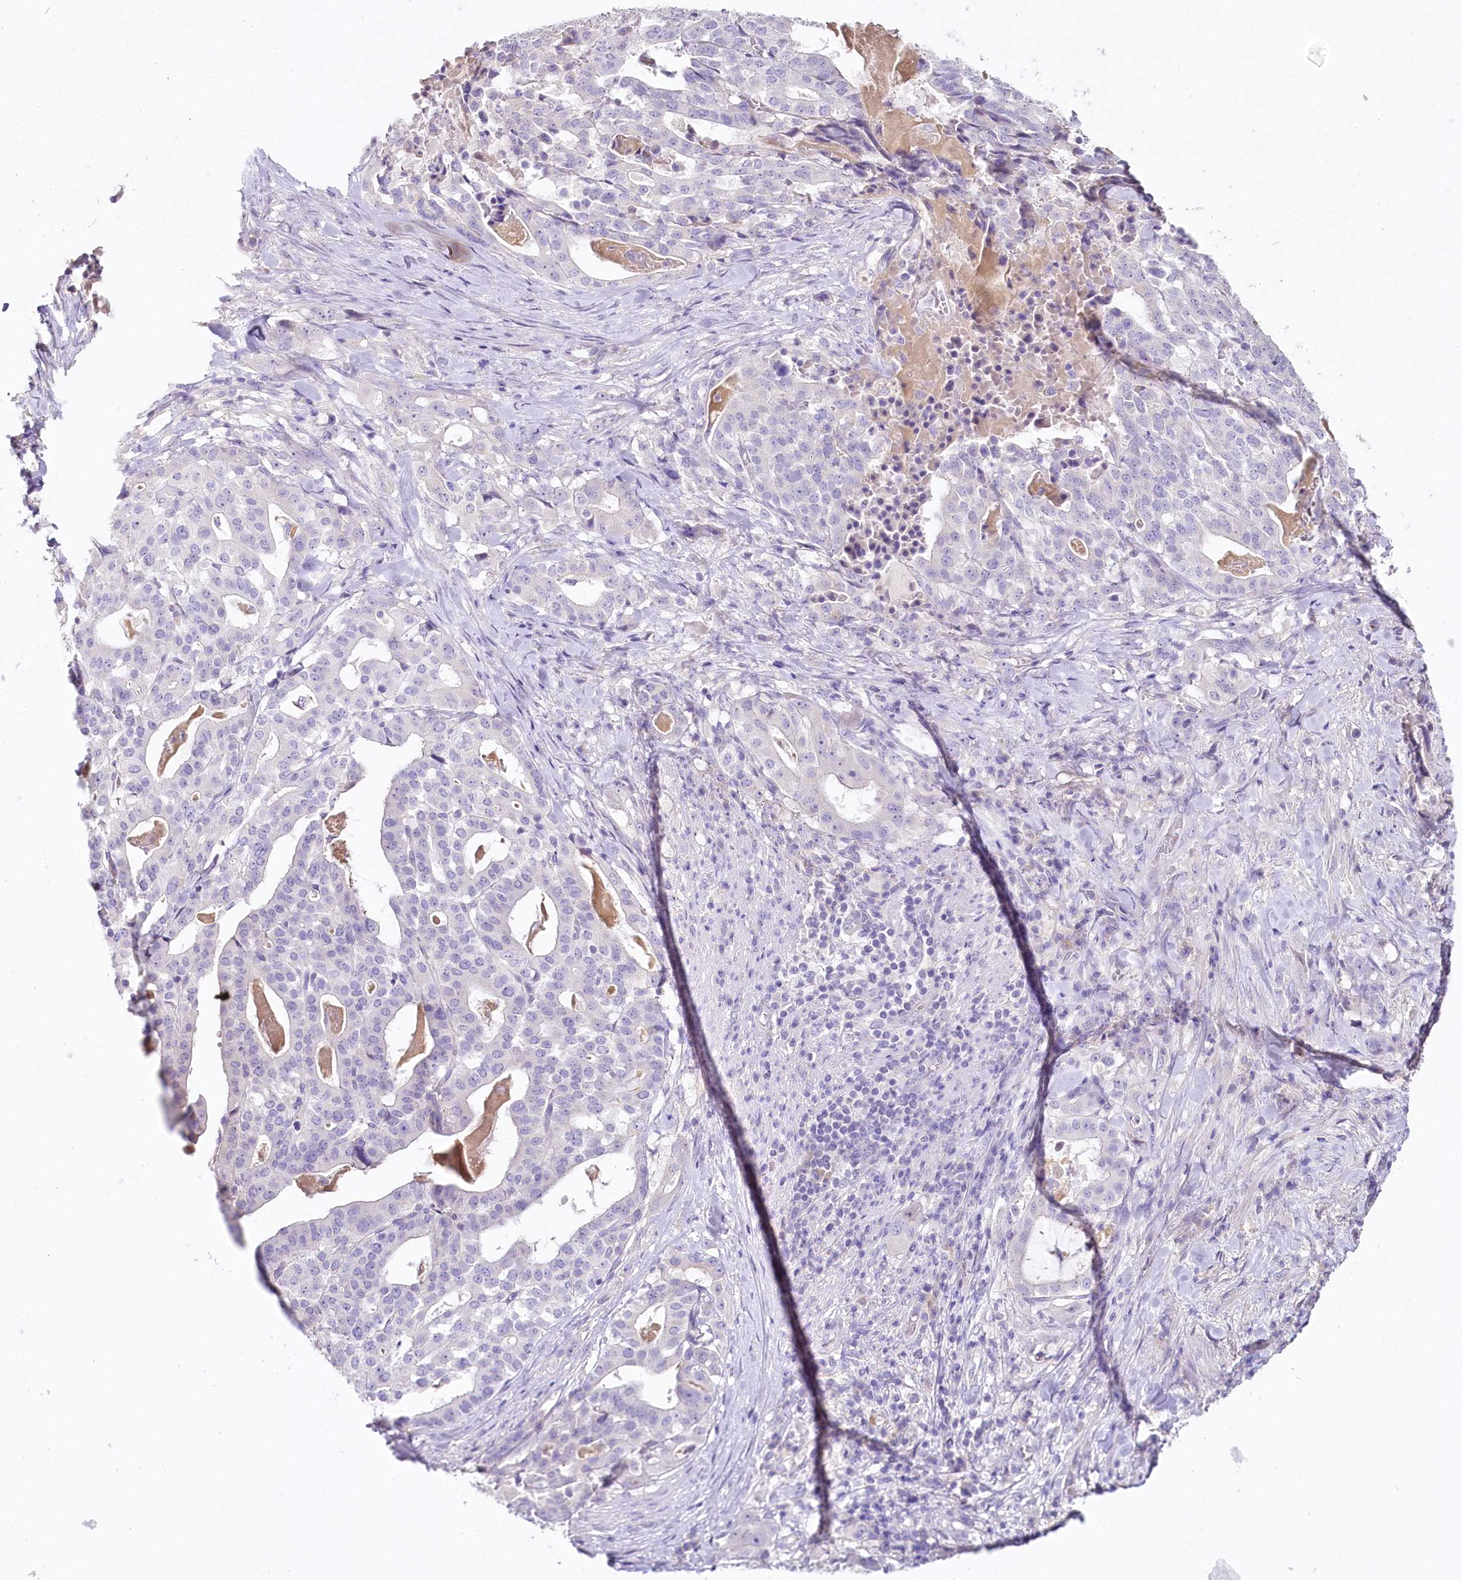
{"staining": {"intensity": "negative", "quantity": "none", "location": "none"}, "tissue": "stomach cancer", "cell_type": "Tumor cells", "image_type": "cancer", "snomed": [{"axis": "morphology", "description": "Adenocarcinoma, NOS"}, {"axis": "topography", "description": "Stomach"}], "caption": "An immunohistochemistry (IHC) image of stomach adenocarcinoma is shown. There is no staining in tumor cells of stomach adenocarcinoma. (DAB (3,3'-diaminobenzidine) immunohistochemistry (IHC), high magnification).", "gene": "HPD", "patient": {"sex": "male", "age": 48}}